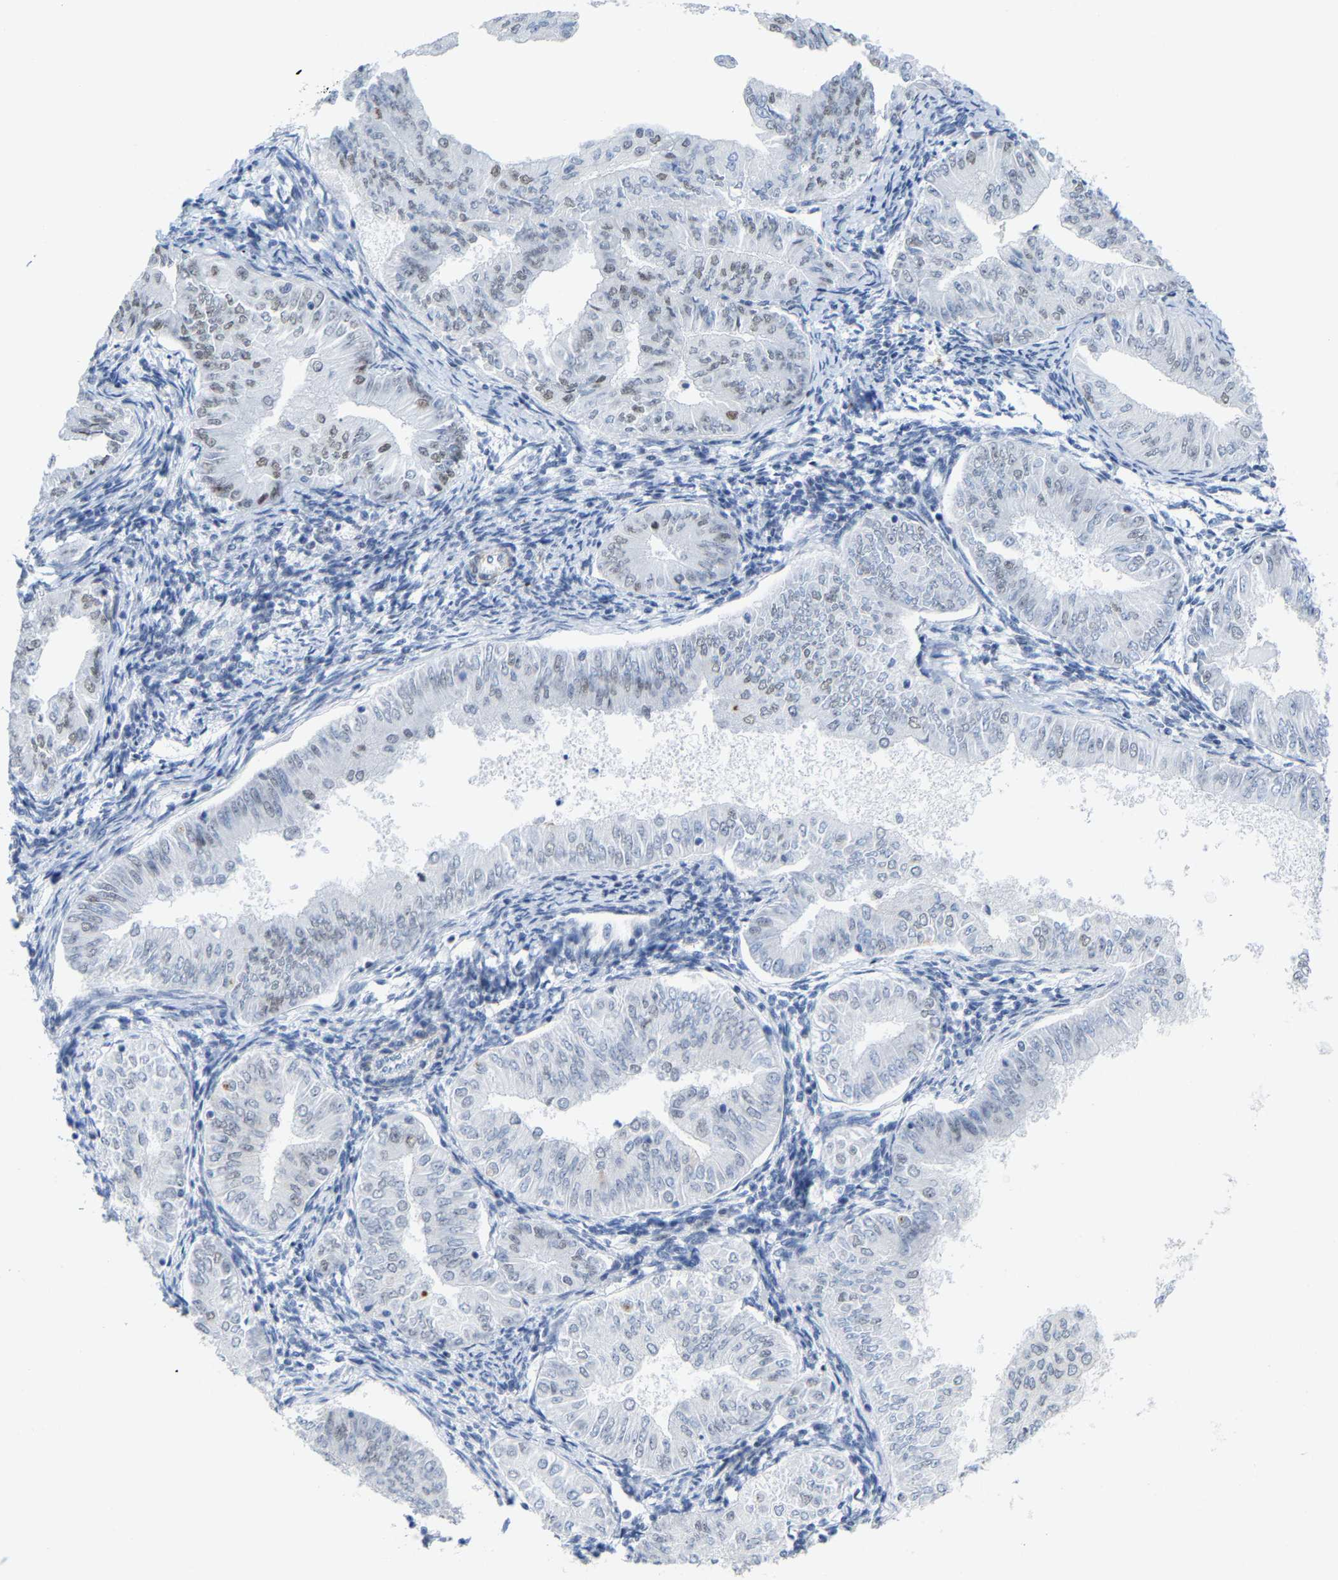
{"staining": {"intensity": "weak", "quantity": "<25%", "location": "nuclear"}, "tissue": "endometrial cancer", "cell_type": "Tumor cells", "image_type": "cancer", "snomed": [{"axis": "morphology", "description": "Normal tissue, NOS"}, {"axis": "morphology", "description": "Adenocarcinoma, NOS"}, {"axis": "topography", "description": "Endometrium"}], "caption": "There is no significant positivity in tumor cells of endometrial adenocarcinoma. (Stains: DAB (3,3'-diaminobenzidine) immunohistochemistry with hematoxylin counter stain, Microscopy: brightfield microscopy at high magnification).", "gene": "FAM180A", "patient": {"sex": "female", "age": 53}}